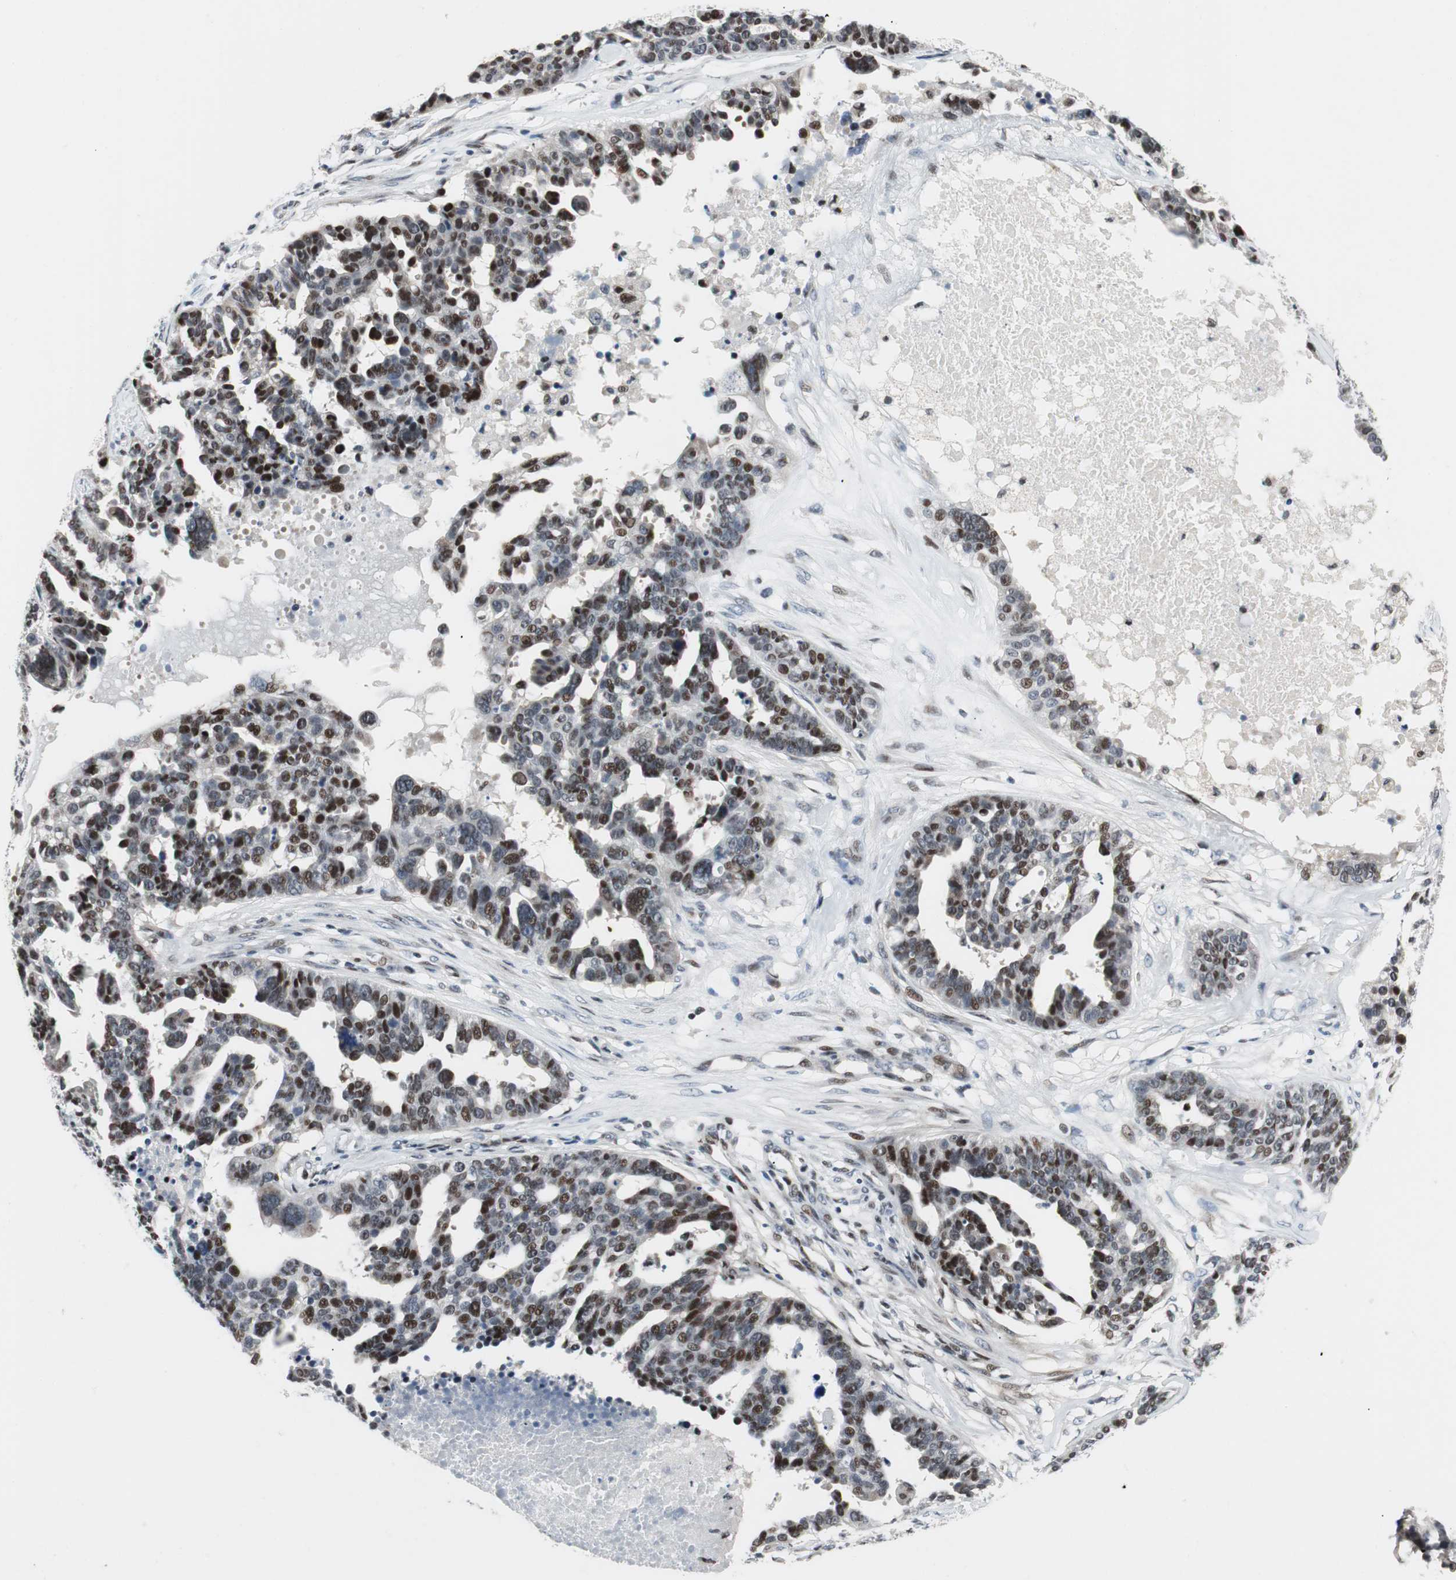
{"staining": {"intensity": "strong", "quantity": "25%-75%", "location": "nuclear"}, "tissue": "ovarian cancer", "cell_type": "Tumor cells", "image_type": "cancer", "snomed": [{"axis": "morphology", "description": "Cystadenocarcinoma, serous, NOS"}, {"axis": "topography", "description": "Ovary"}], "caption": "Human ovarian serous cystadenocarcinoma stained for a protein (brown) exhibits strong nuclear positive expression in about 25%-75% of tumor cells.", "gene": "RAD1", "patient": {"sex": "female", "age": 59}}